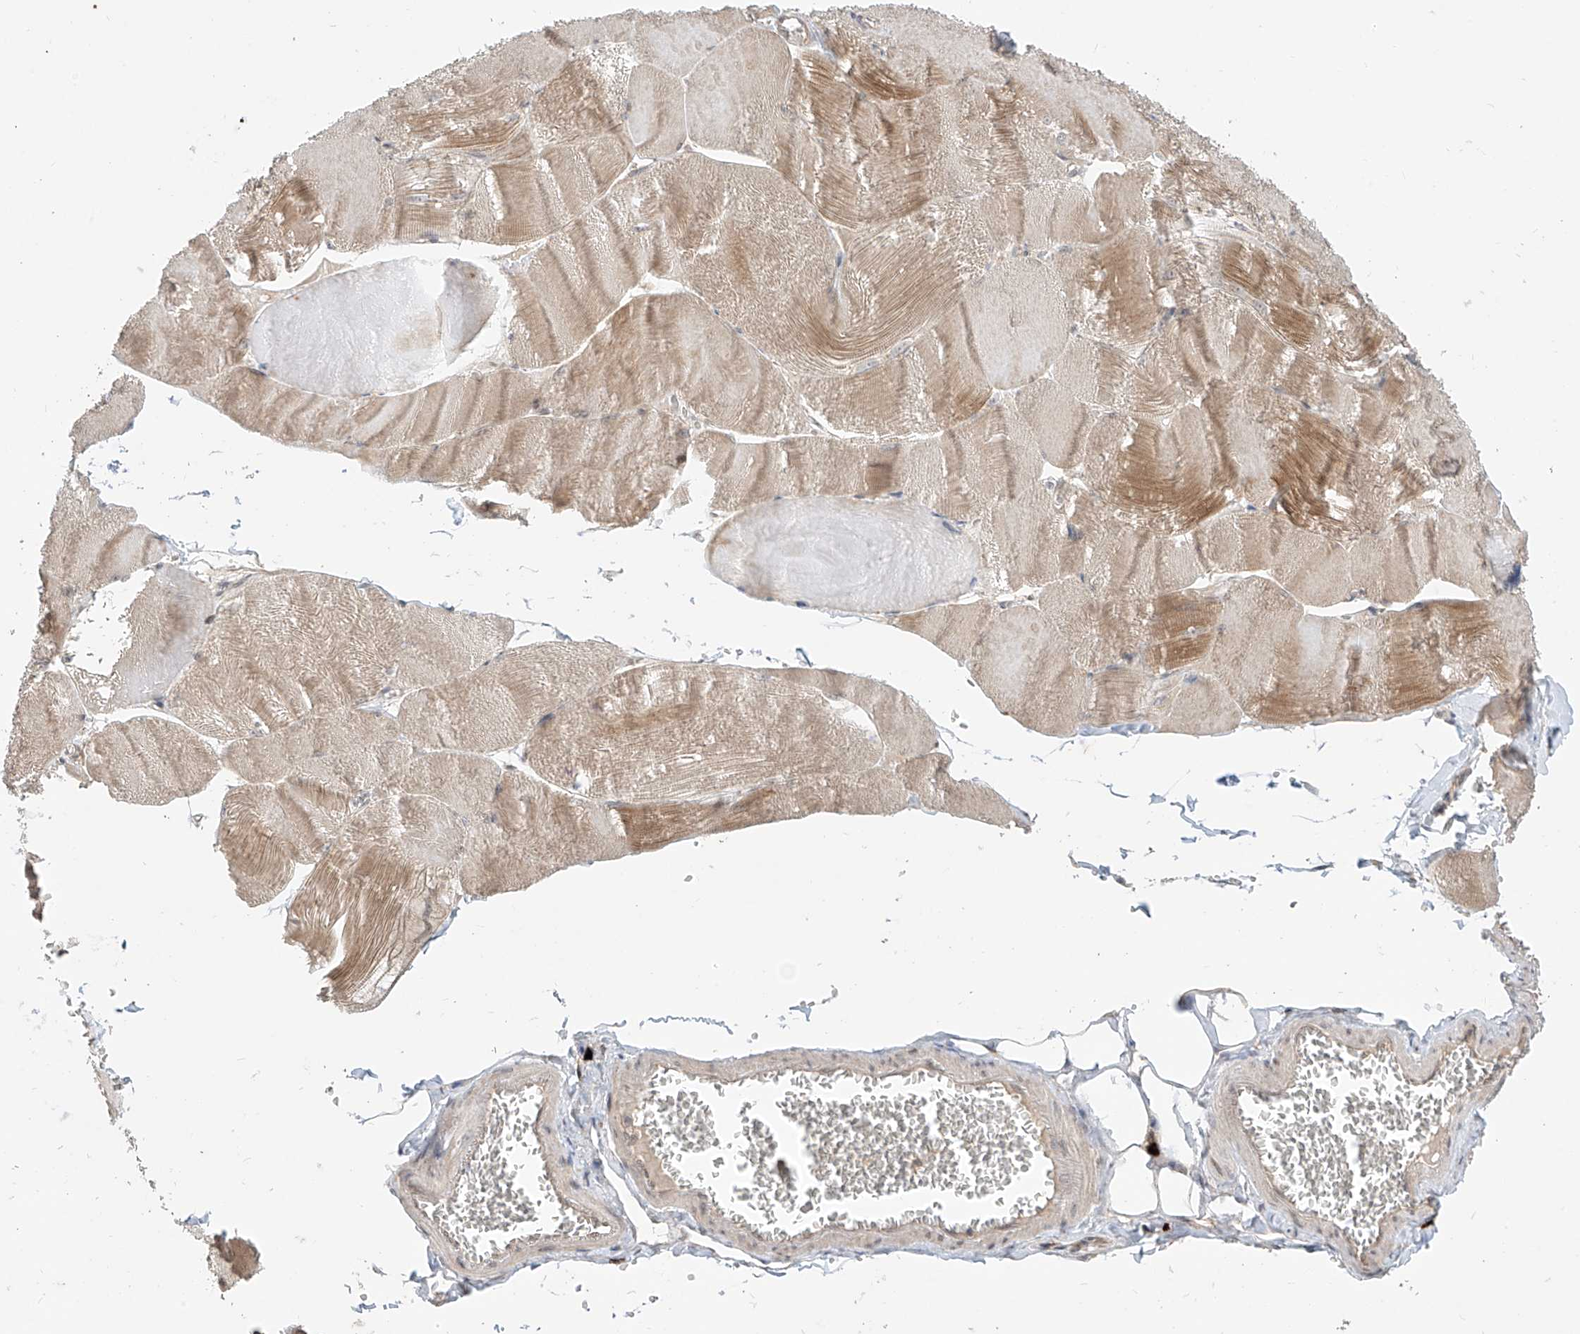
{"staining": {"intensity": "moderate", "quantity": "25%-75%", "location": "cytoplasmic/membranous"}, "tissue": "skeletal muscle", "cell_type": "Myocytes", "image_type": "normal", "snomed": [{"axis": "morphology", "description": "Normal tissue, NOS"}, {"axis": "morphology", "description": "Basal cell carcinoma"}, {"axis": "topography", "description": "Skeletal muscle"}], "caption": "IHC of benign skeletal muscle displays medium levels of moderate cytoplasmic/membranous staining in about 25%-75% of myocytes. The protein is shown in brown color, while the nuclei are stained blue.", "gene": "MTUS2", "patient": {"sex": "female", "age": 64}}